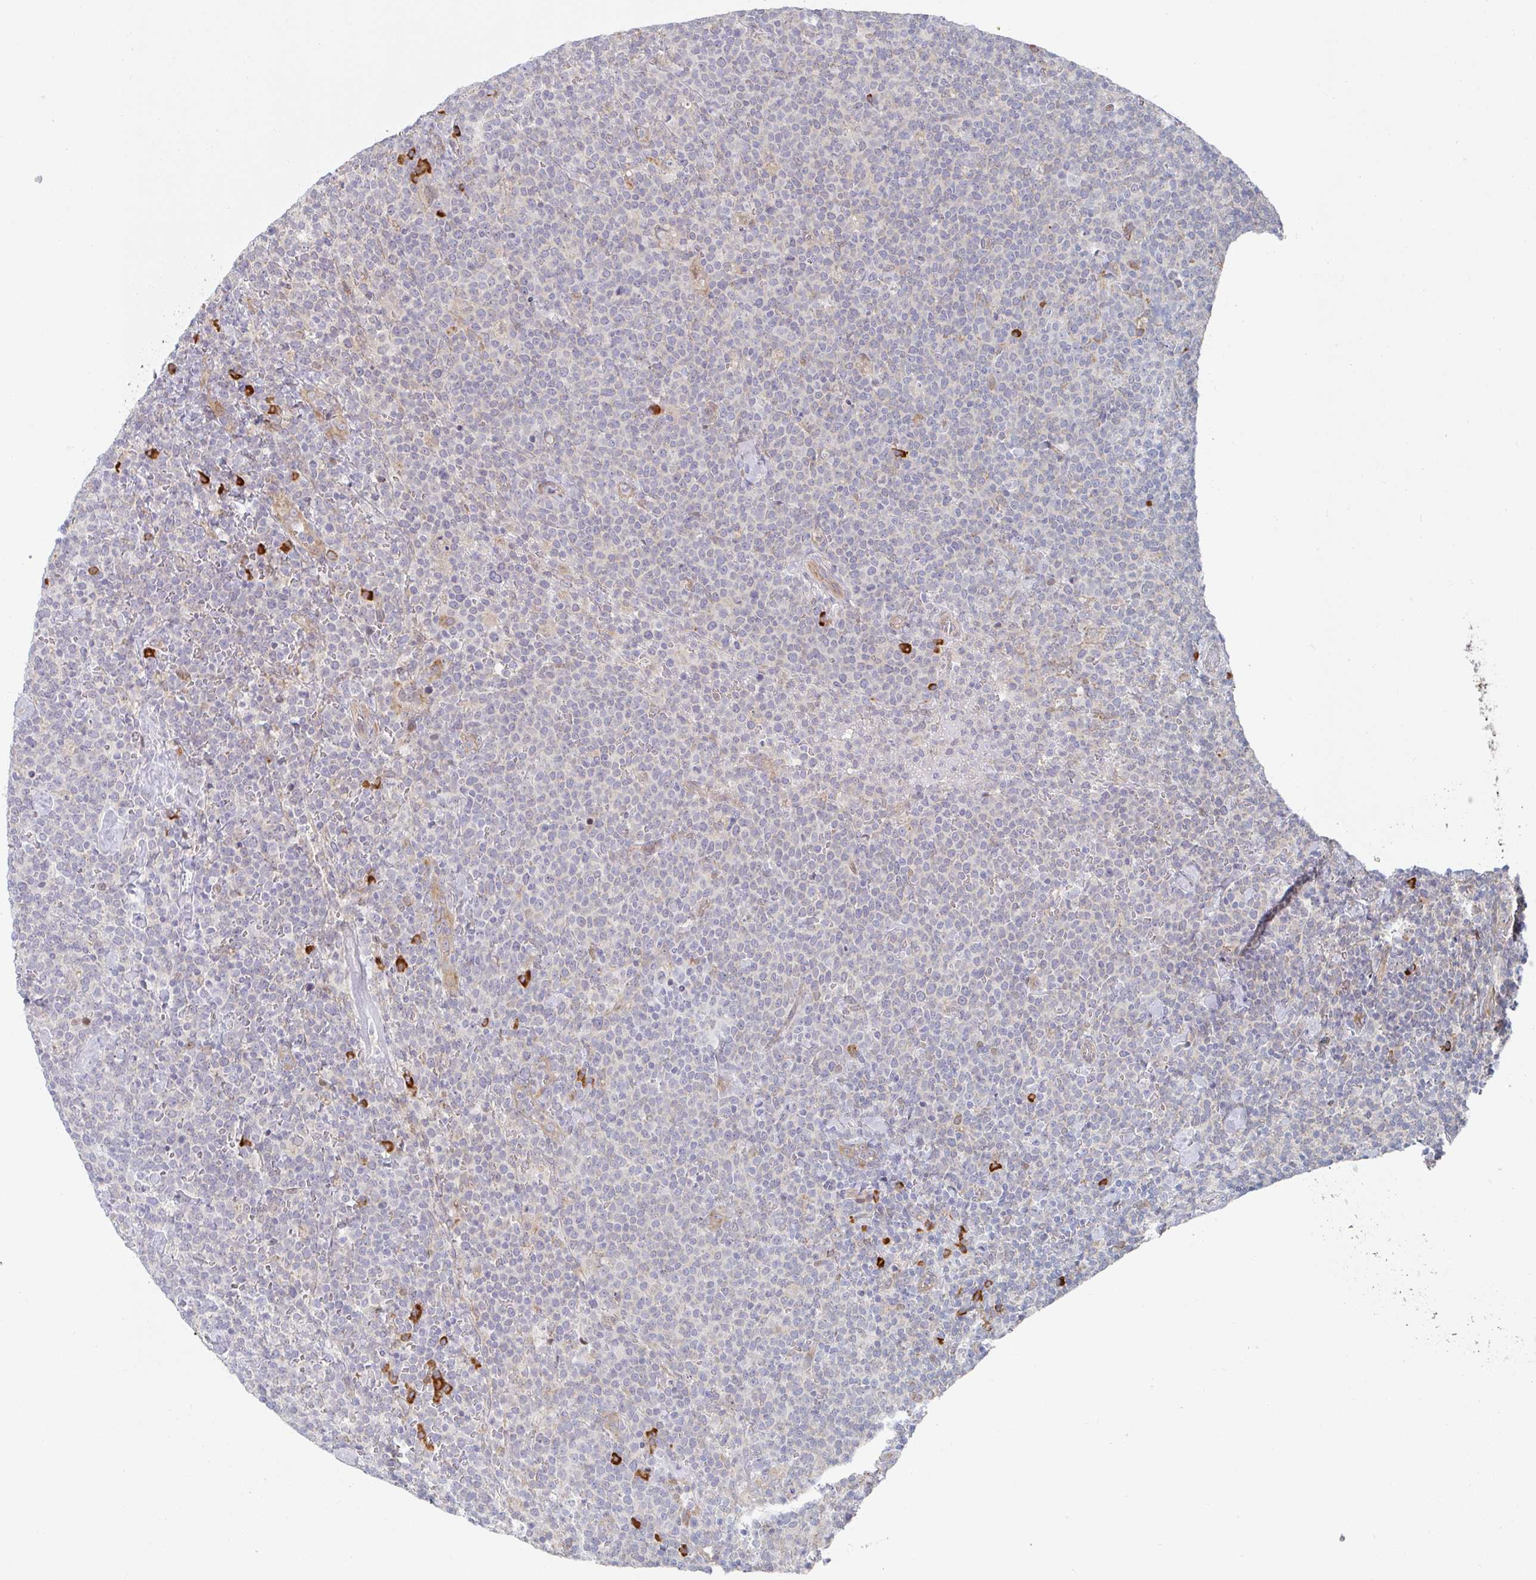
{"staining": {"intensity": "negative", "quantity": "none", "location": "none"}, "tissue": "lymphoma", "cell_type": "Tumor cells", "image_type": "cancer", "snomed": [{"axis": "morphology", "description": "Malignant lymphoma, non-Hodgkin's type, High grade"}, {"axis": "topography", "description": "Lymph node"}], "caption": "Lymphoma was stained to show a protein in brown. There is no significant expression in tumor cells.", "gene": "TRAPPC10", "patient": {"sex": "male", "age": 61}}